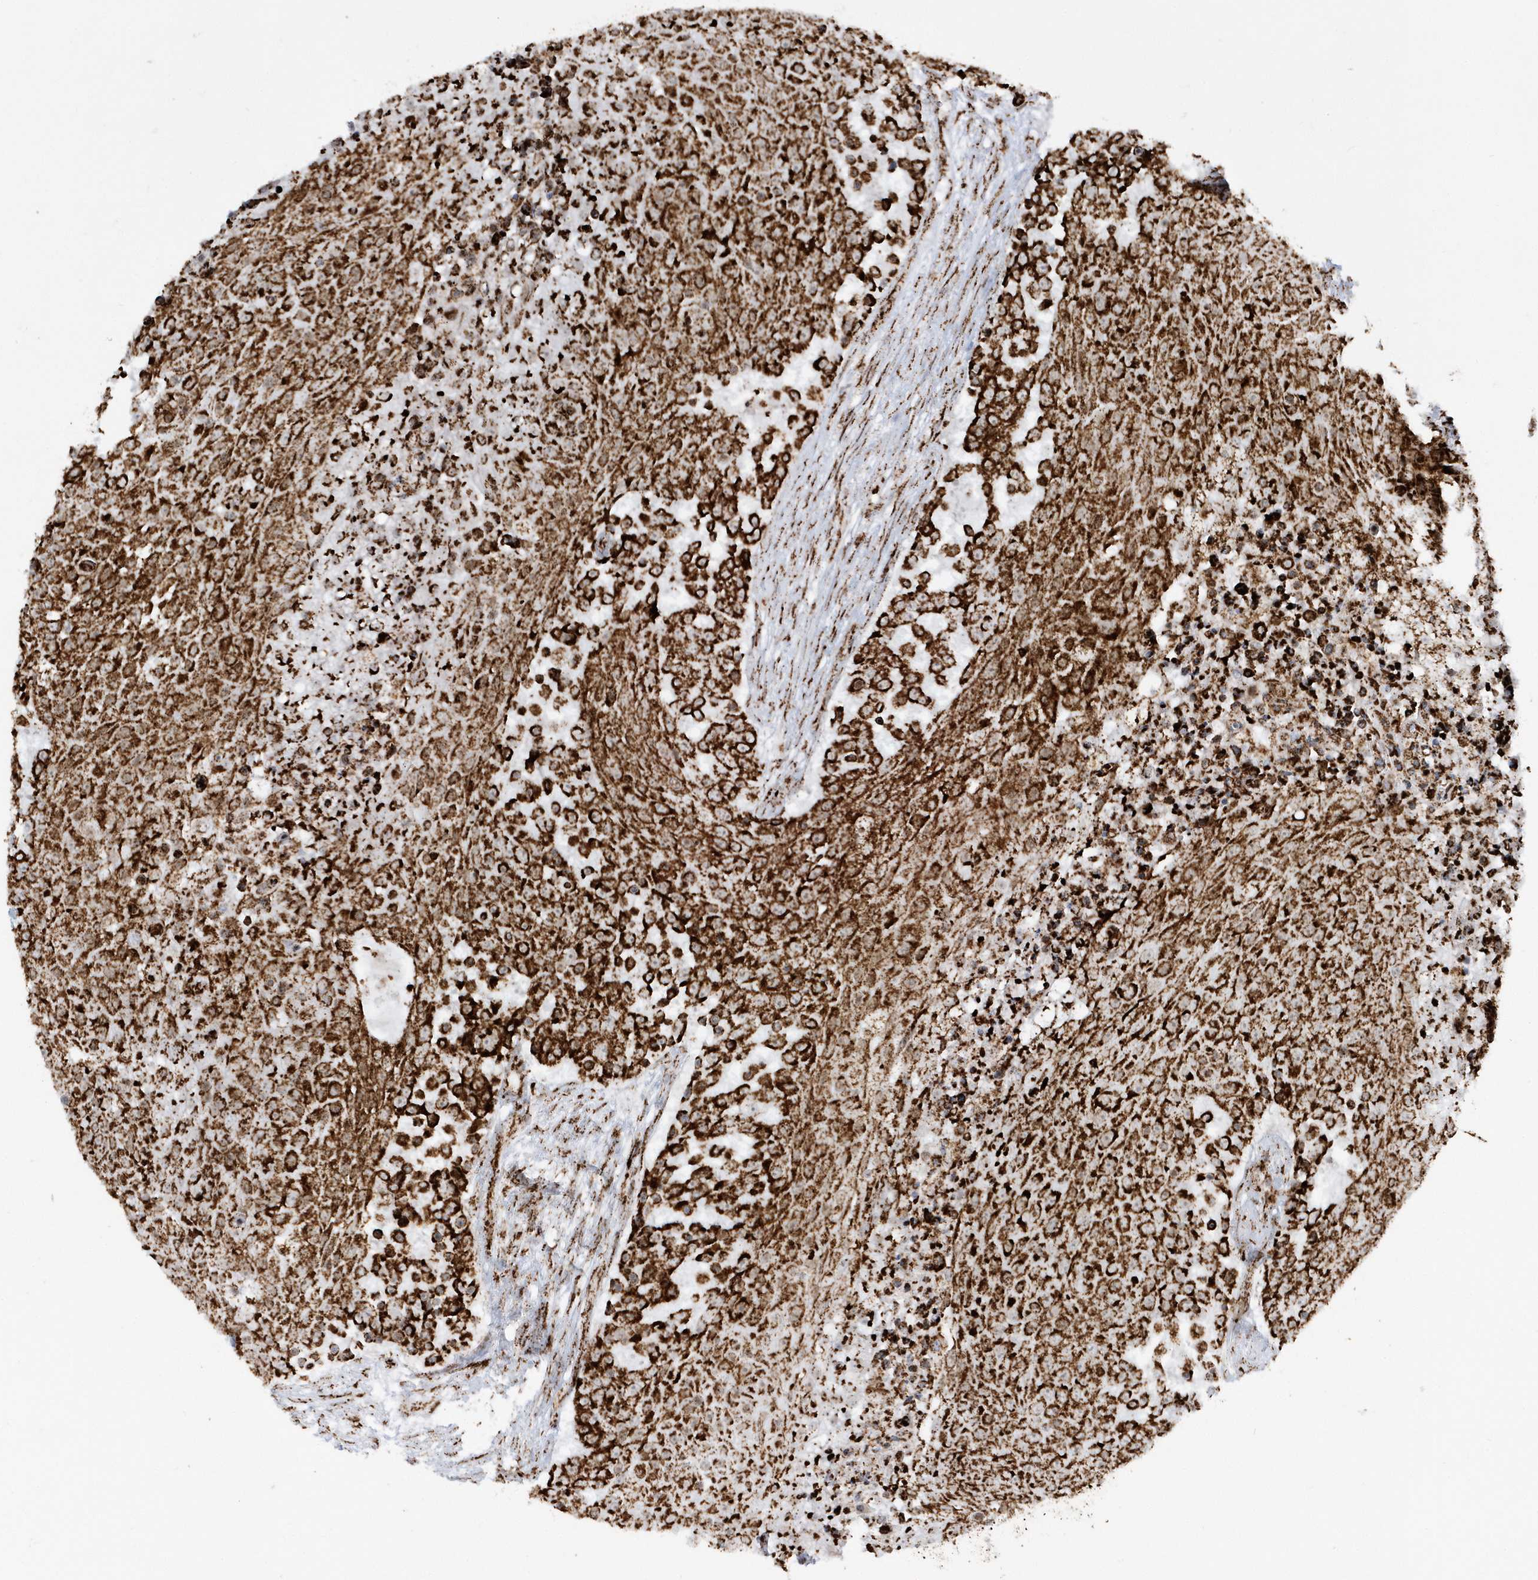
{"staining": {"intensity": "strong", "quantity": ">75%", "location": "cytoplasmic/membranous"}, "tissue": "urothelial cancer", "cell_type": "Tumor cells", "image_type": "cancer", "snomed": [{"axis": "morphology", "description": "Urothelial carcinoma, High grade"}, {"axis": "topography", "description": "Urinary bladder"}], "caption": "High-grade urothelial carcinoma stained with immunohistochemistry (IHC) shows strong cytoplasmic/membranous positivity in about >75% of tumor cells.", "gene": "CRY2", "patient": {"sex": "female", "age": 63}}